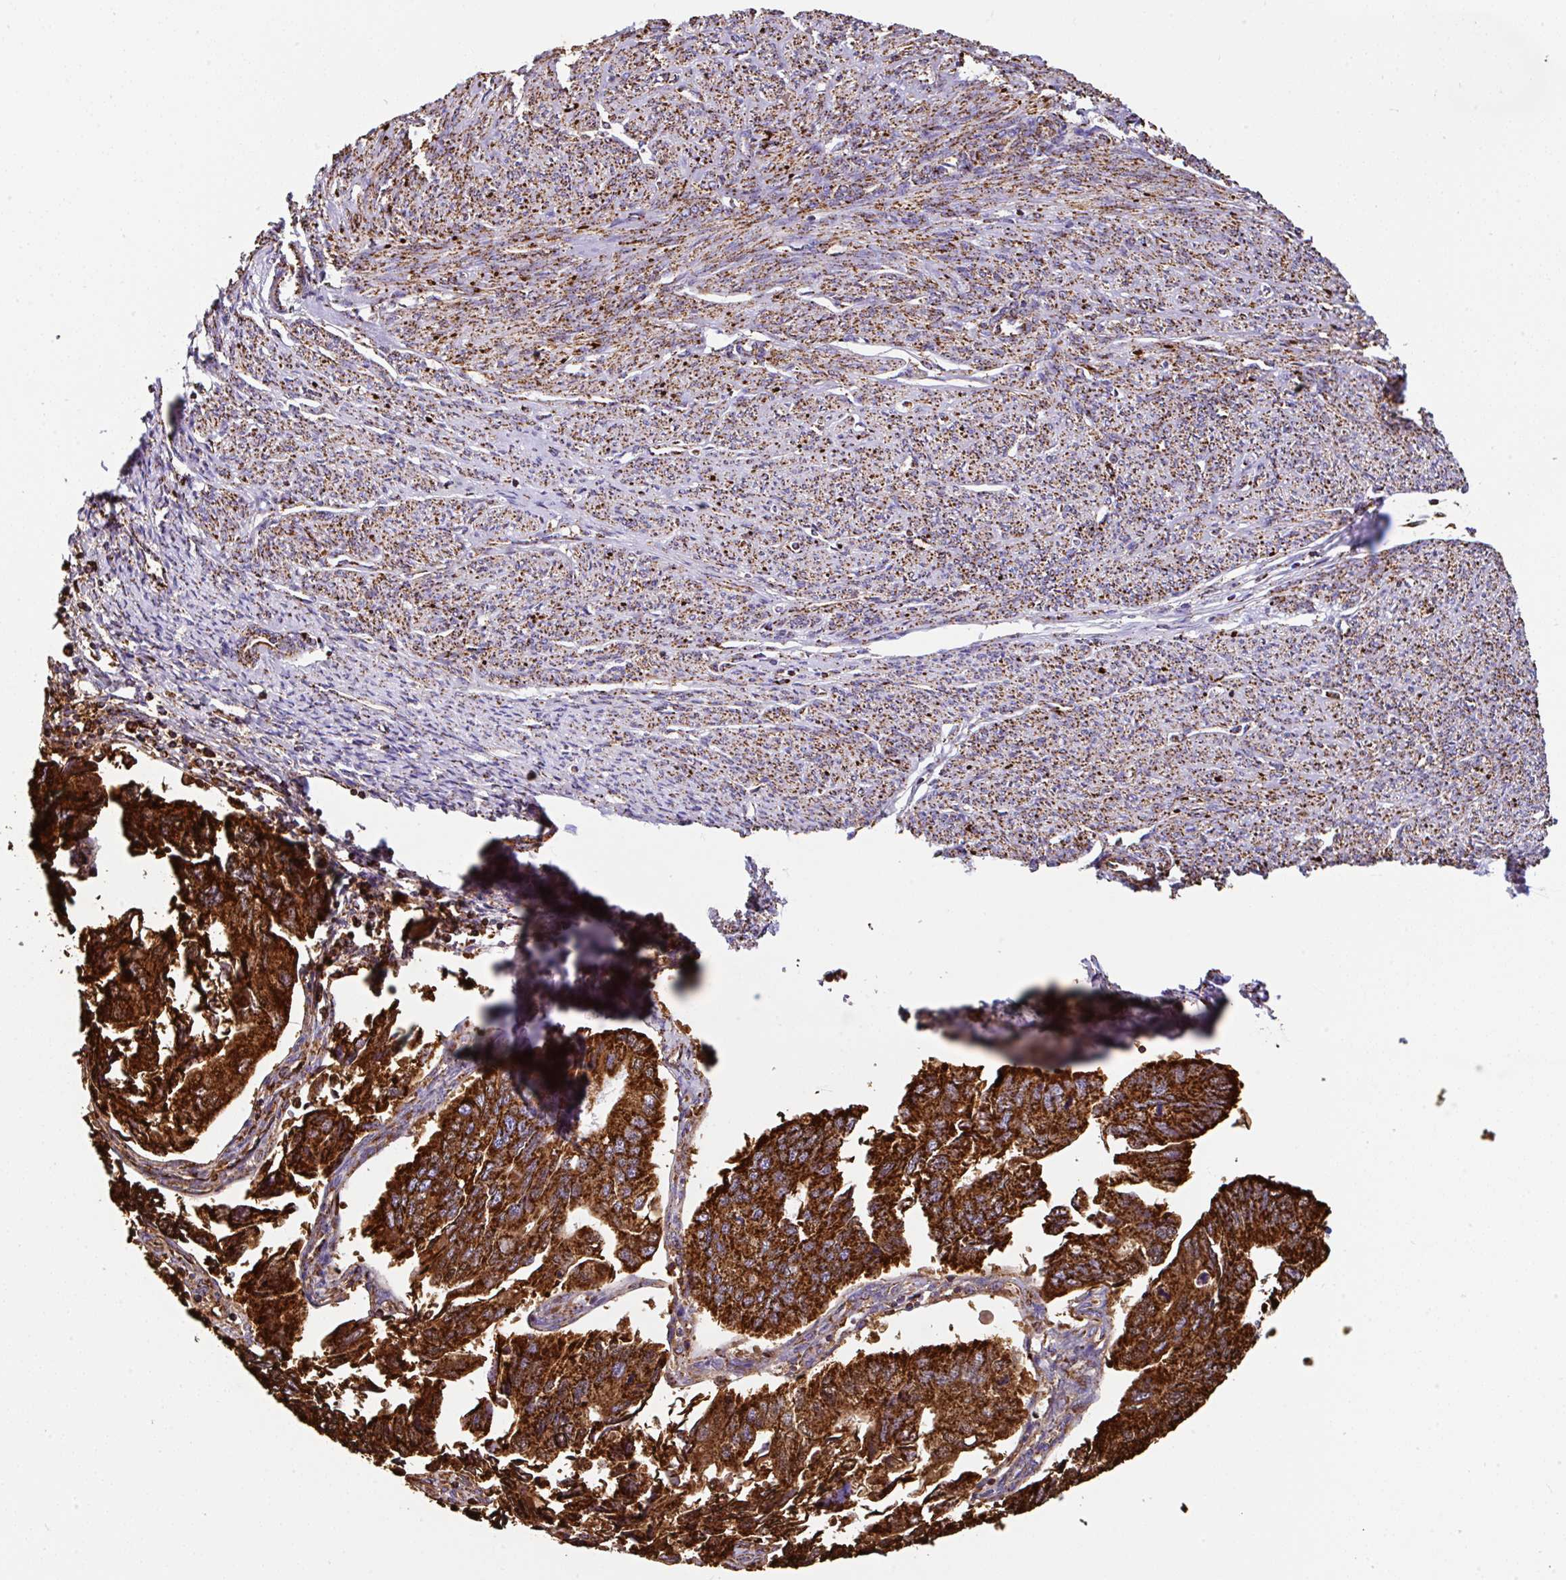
{"staining": {"intensity": "strong", "quantity": ">75%", "location": "cytoplasmic/membranous"}, "tissue": "endometrial cancer", "cell_type": "Tumor cells", "image_type": "cancer", "snomed": [{"axis": "morphology", "description": "Carcinoma, NOS"}, {"axis": "topography", "description": "Uterus"}], "caption": "A high amount of strong cytoplasmic/membranous staining is present in about >75% of tumor cells in endometrial cancer (carcinoma) tissue. (IHC, brightfield microscopy, high magnification).", "gene": "ANKRD33B", "patient": {"sex": "female", "age": 76}}